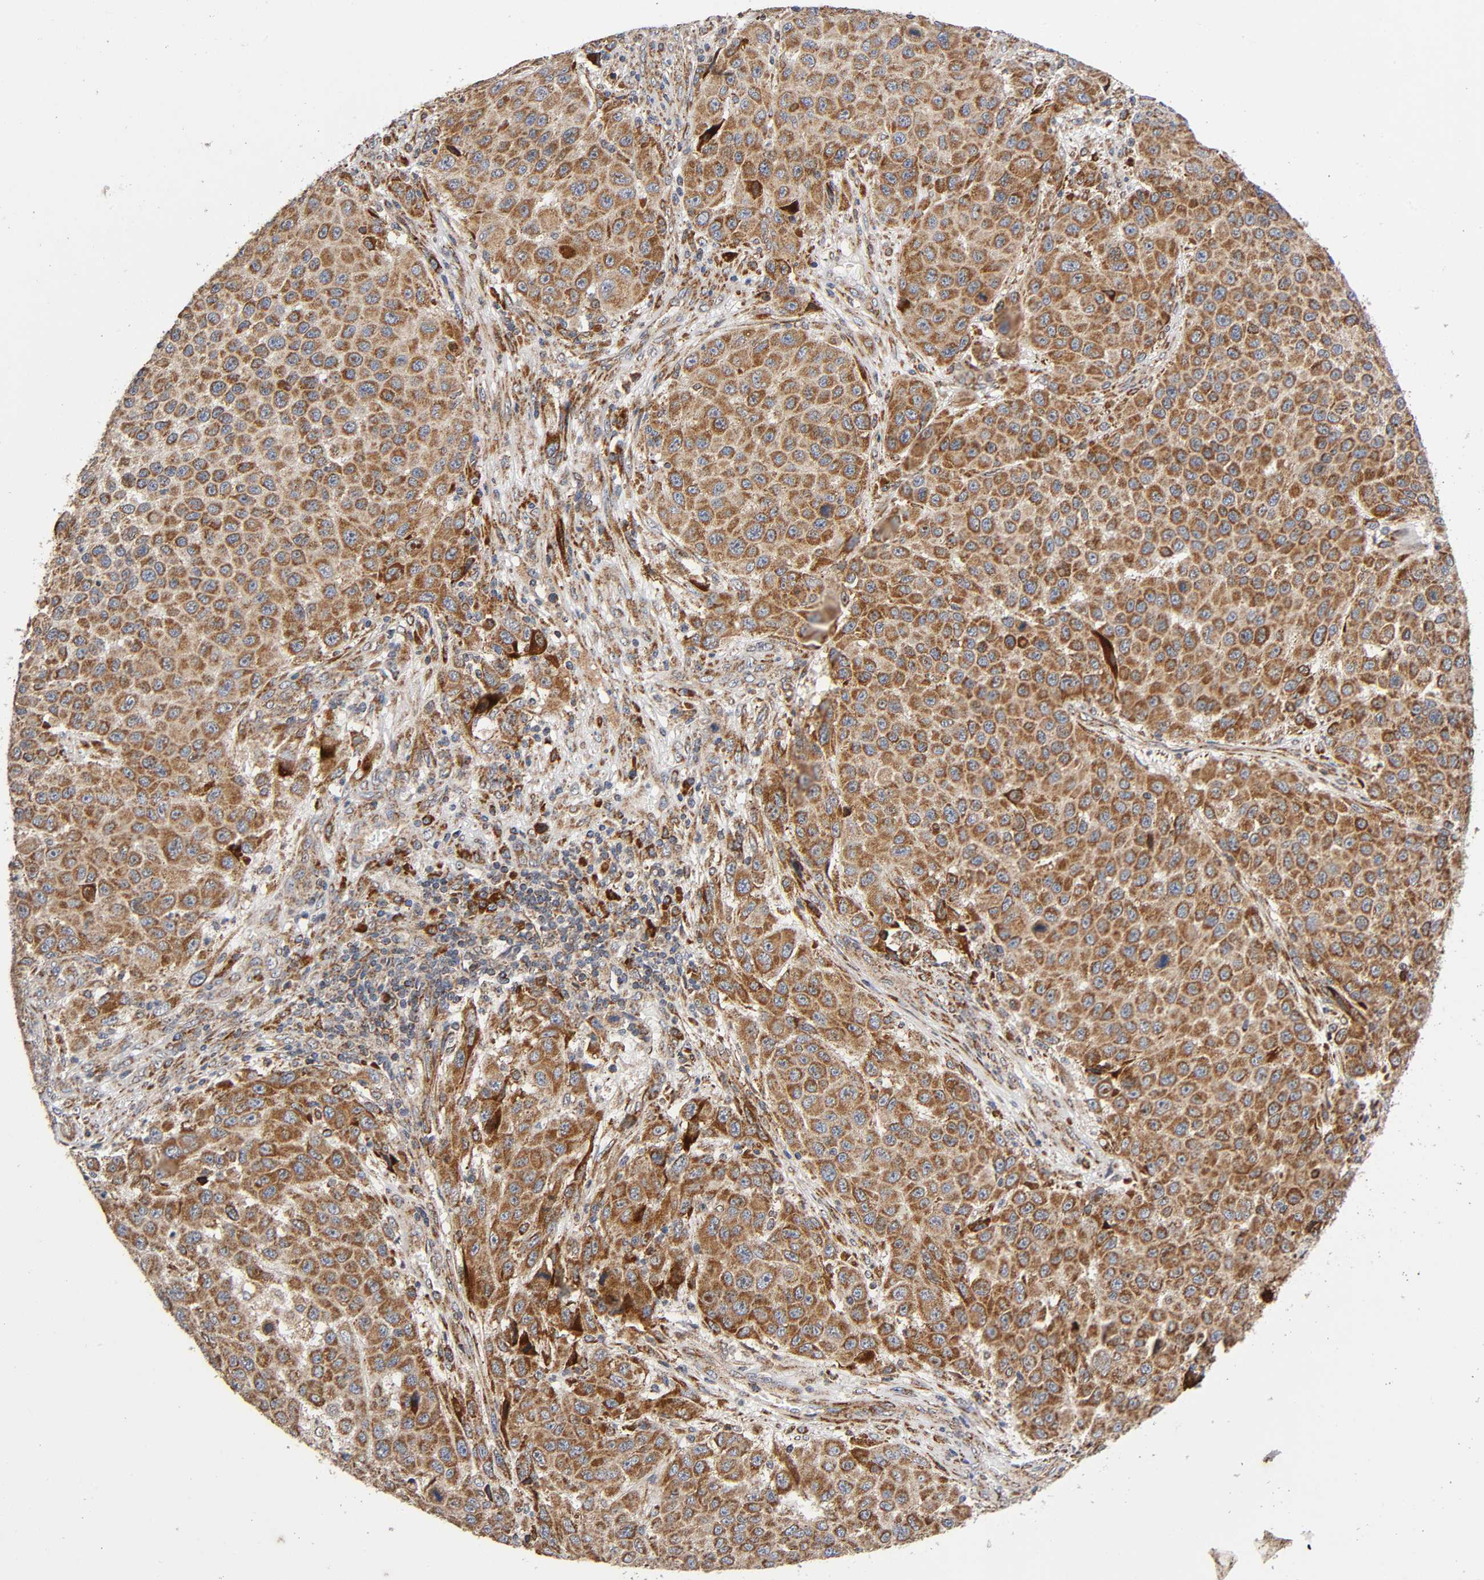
{"staining": {"intensity": "moderate", "quantity": ">75%", "location": "cytoplasmic/membranous"}, "tissue": "melanoma", "cell_type": "Tumor cells", "image_type": "cancer", "snomed": [{"axis": "morphology", "description": "Malignant melanoma, Metastatic site"}, {"axis": "topography", "description": "Lymph node"}], "caption": "This image shows IHC staining of human melanoma, with medium moderate cytoplasmic/membranous expression in approximately >75% of tumor cells.", "gene": "MAP3K1", "patient": {"sex": "male", "age": 61}}